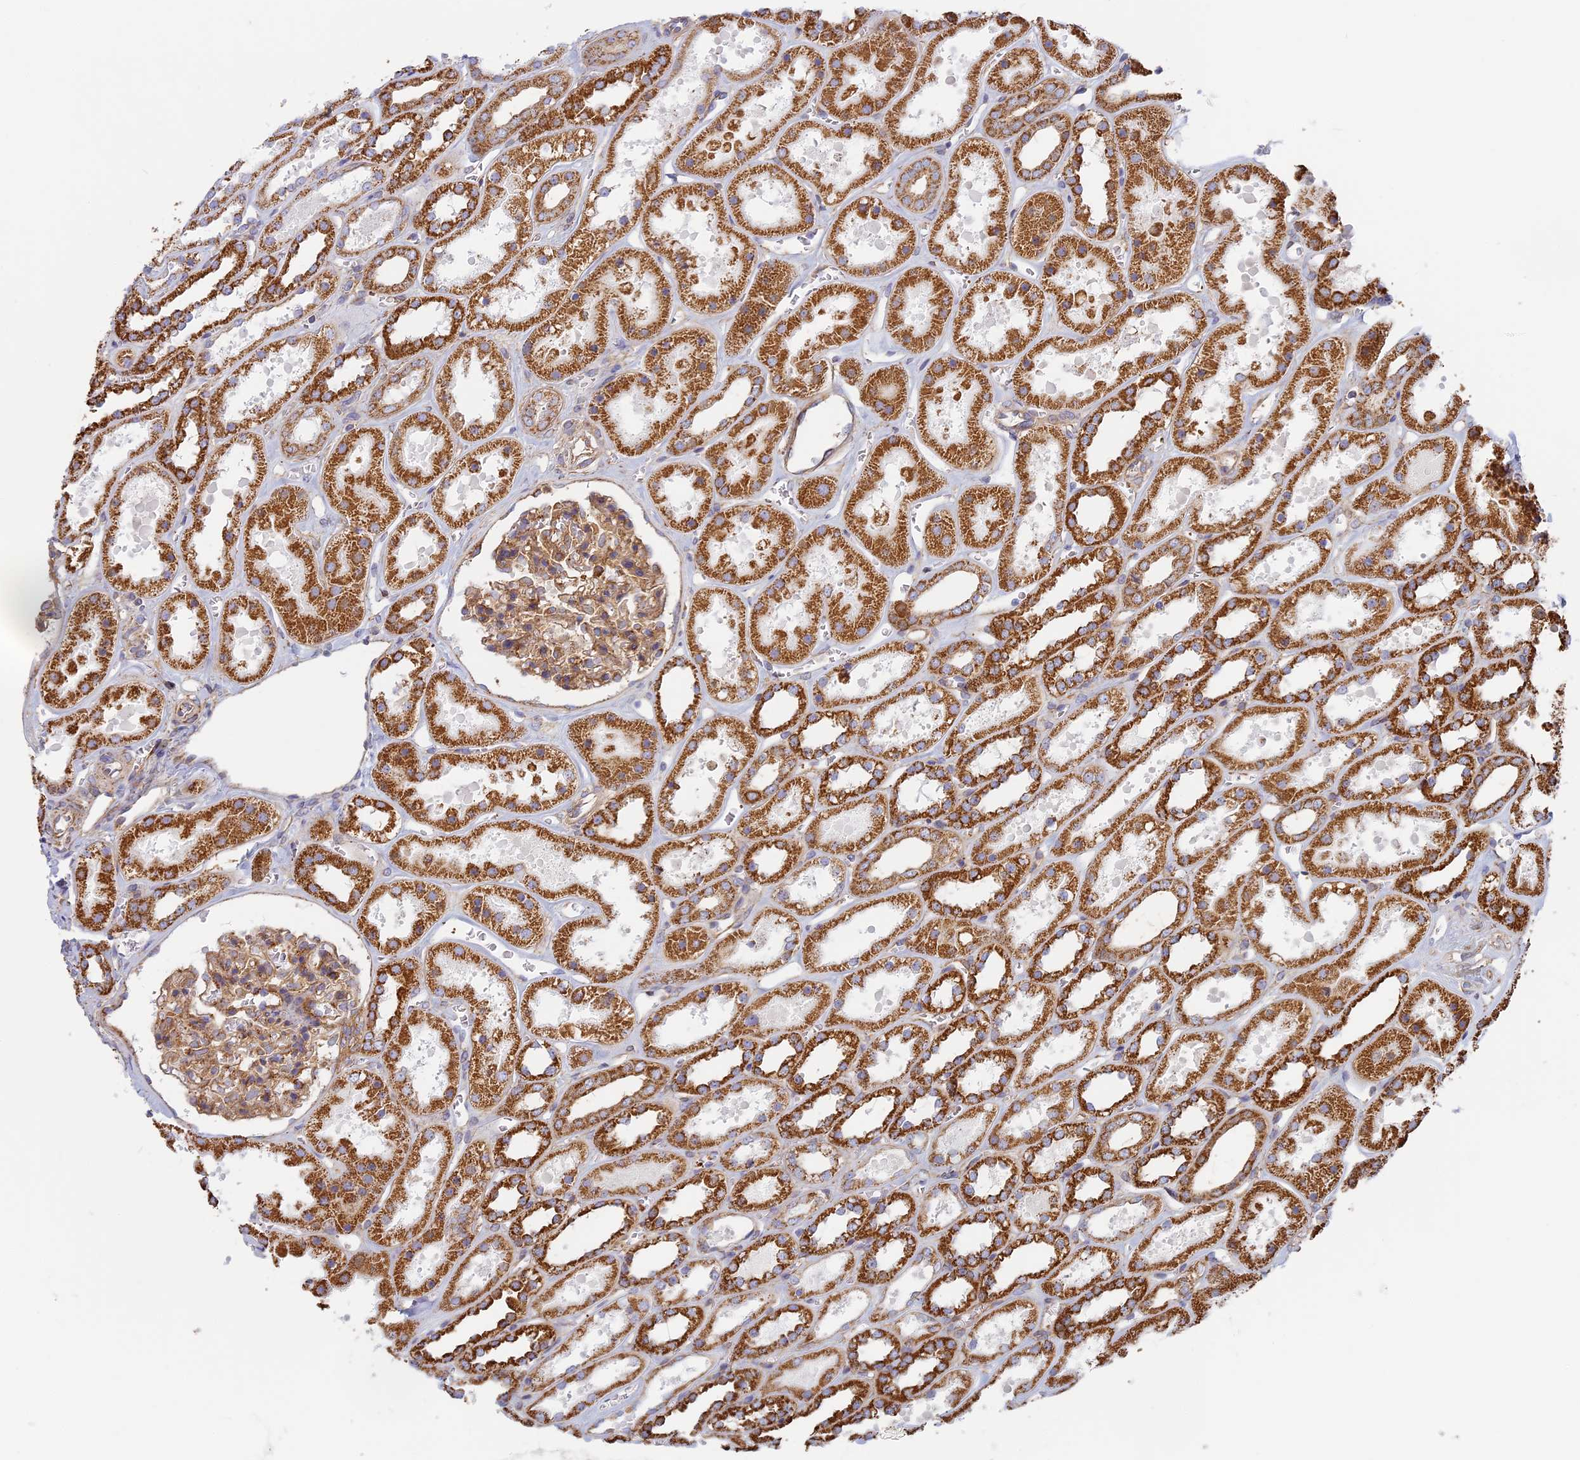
{"staining": {"intensity": "moderate", "quantity": "25%-75%", "location": "cytoplasmic/membranous"}, "tissue": "kidney", "cell_type": "Cells in glomeruli", "image_type": "normal", "snomed": [{"axis": "morphology", "description": "Normal tissue, NOS"}, {"axis": "topography", "description": "Kidney"}], "caption": "Brown immunohistochemical staining in benign human kidney displays moderate cytoplasmic/membranous staining in approximately 25%-75% of cells in glomeruli. Using DAB (brown) and hematoxylin (blue) stains, captured at high magnification using brightfield microscopy.", "gene": "DDA1", "patient": {"sex": "female", "age": 41}}